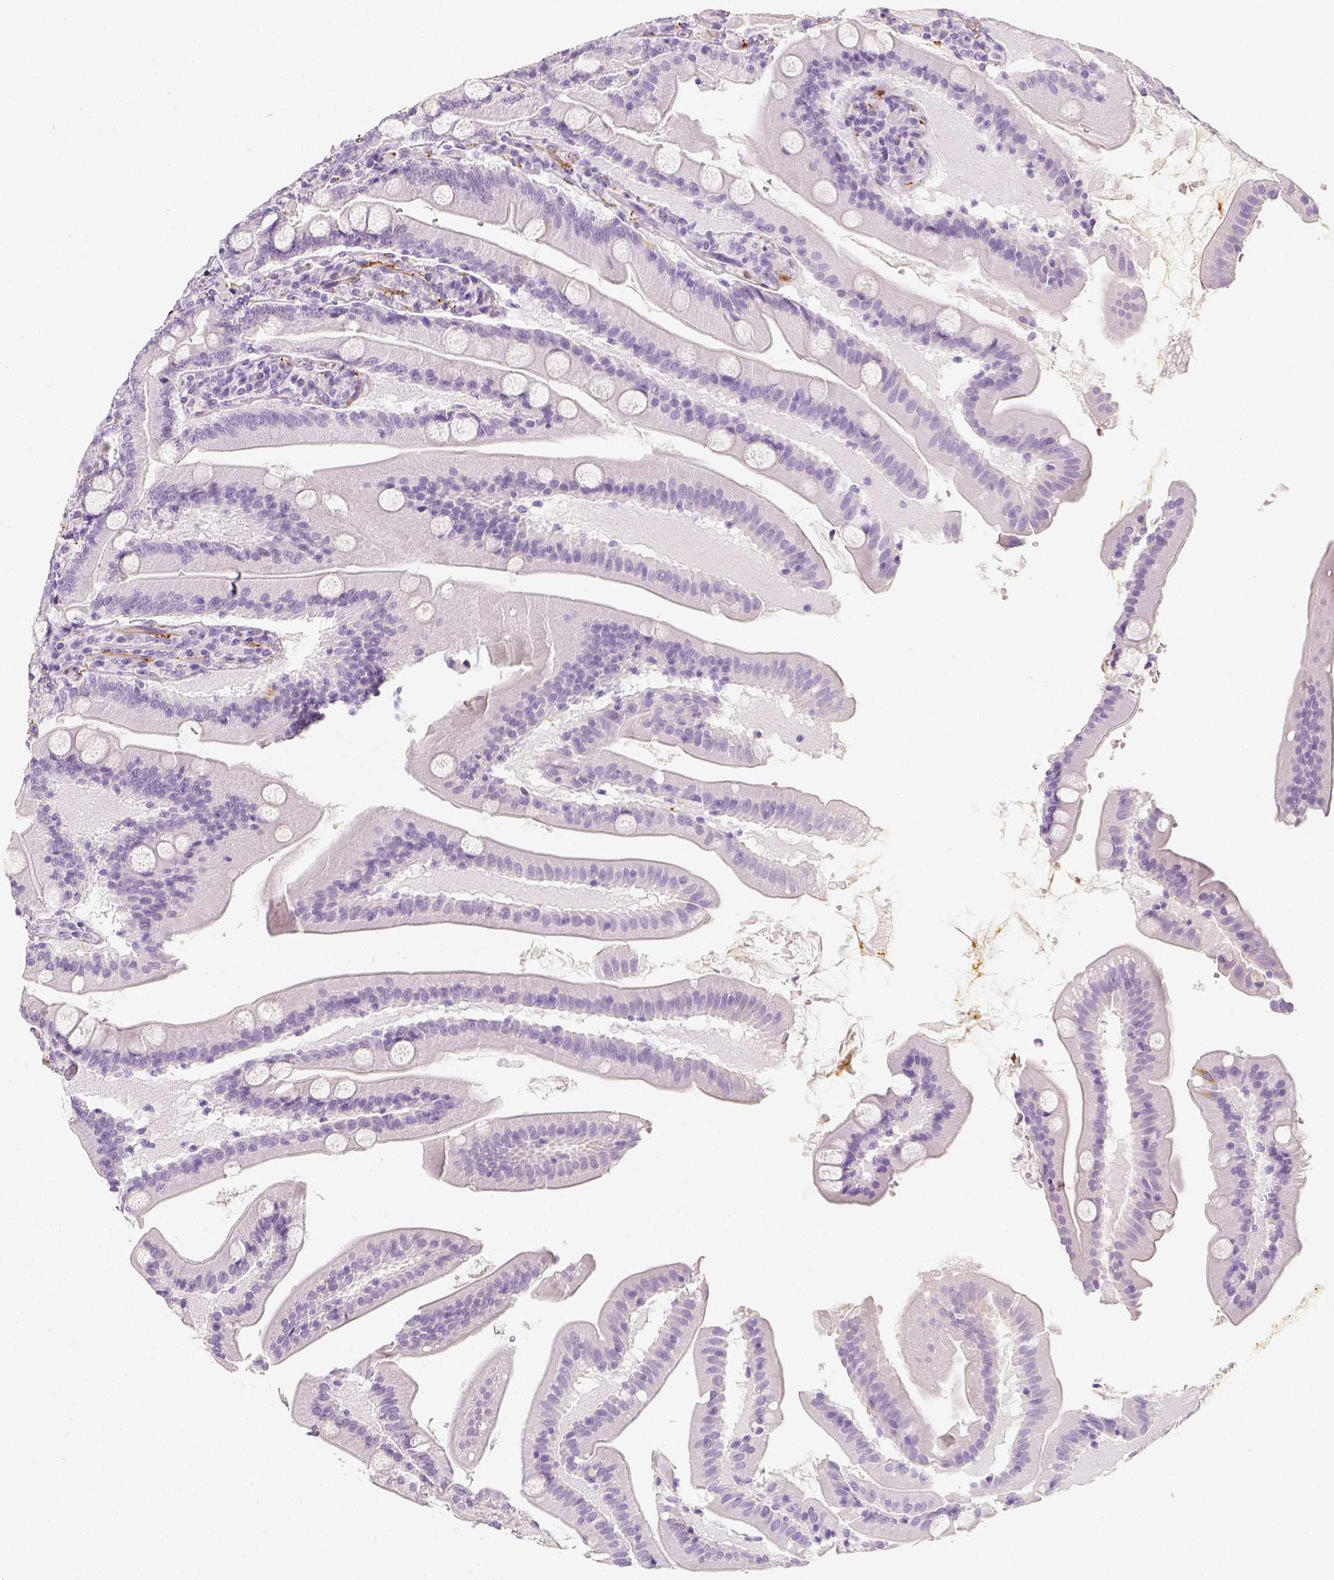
{"staining": {"intensity": "negative", "quantity": "none", "location": "none"}, "tissue": "small intestine", "cell_type": "Glandular cells", "image_type": "normal", "snomed": [{"axis": "morphology", "description": "Normal tissue, NOS"}, {"axis": "topography", "description": "Small intestine"}], "caption": "Glandular cells are negative for protein expression in benign human small intestine. (Immunohistochemistry (ihc), brightfield microscopy, high magnification).", "gene": "NECAB2", "patient": {"sex": "male", "age": 37}}